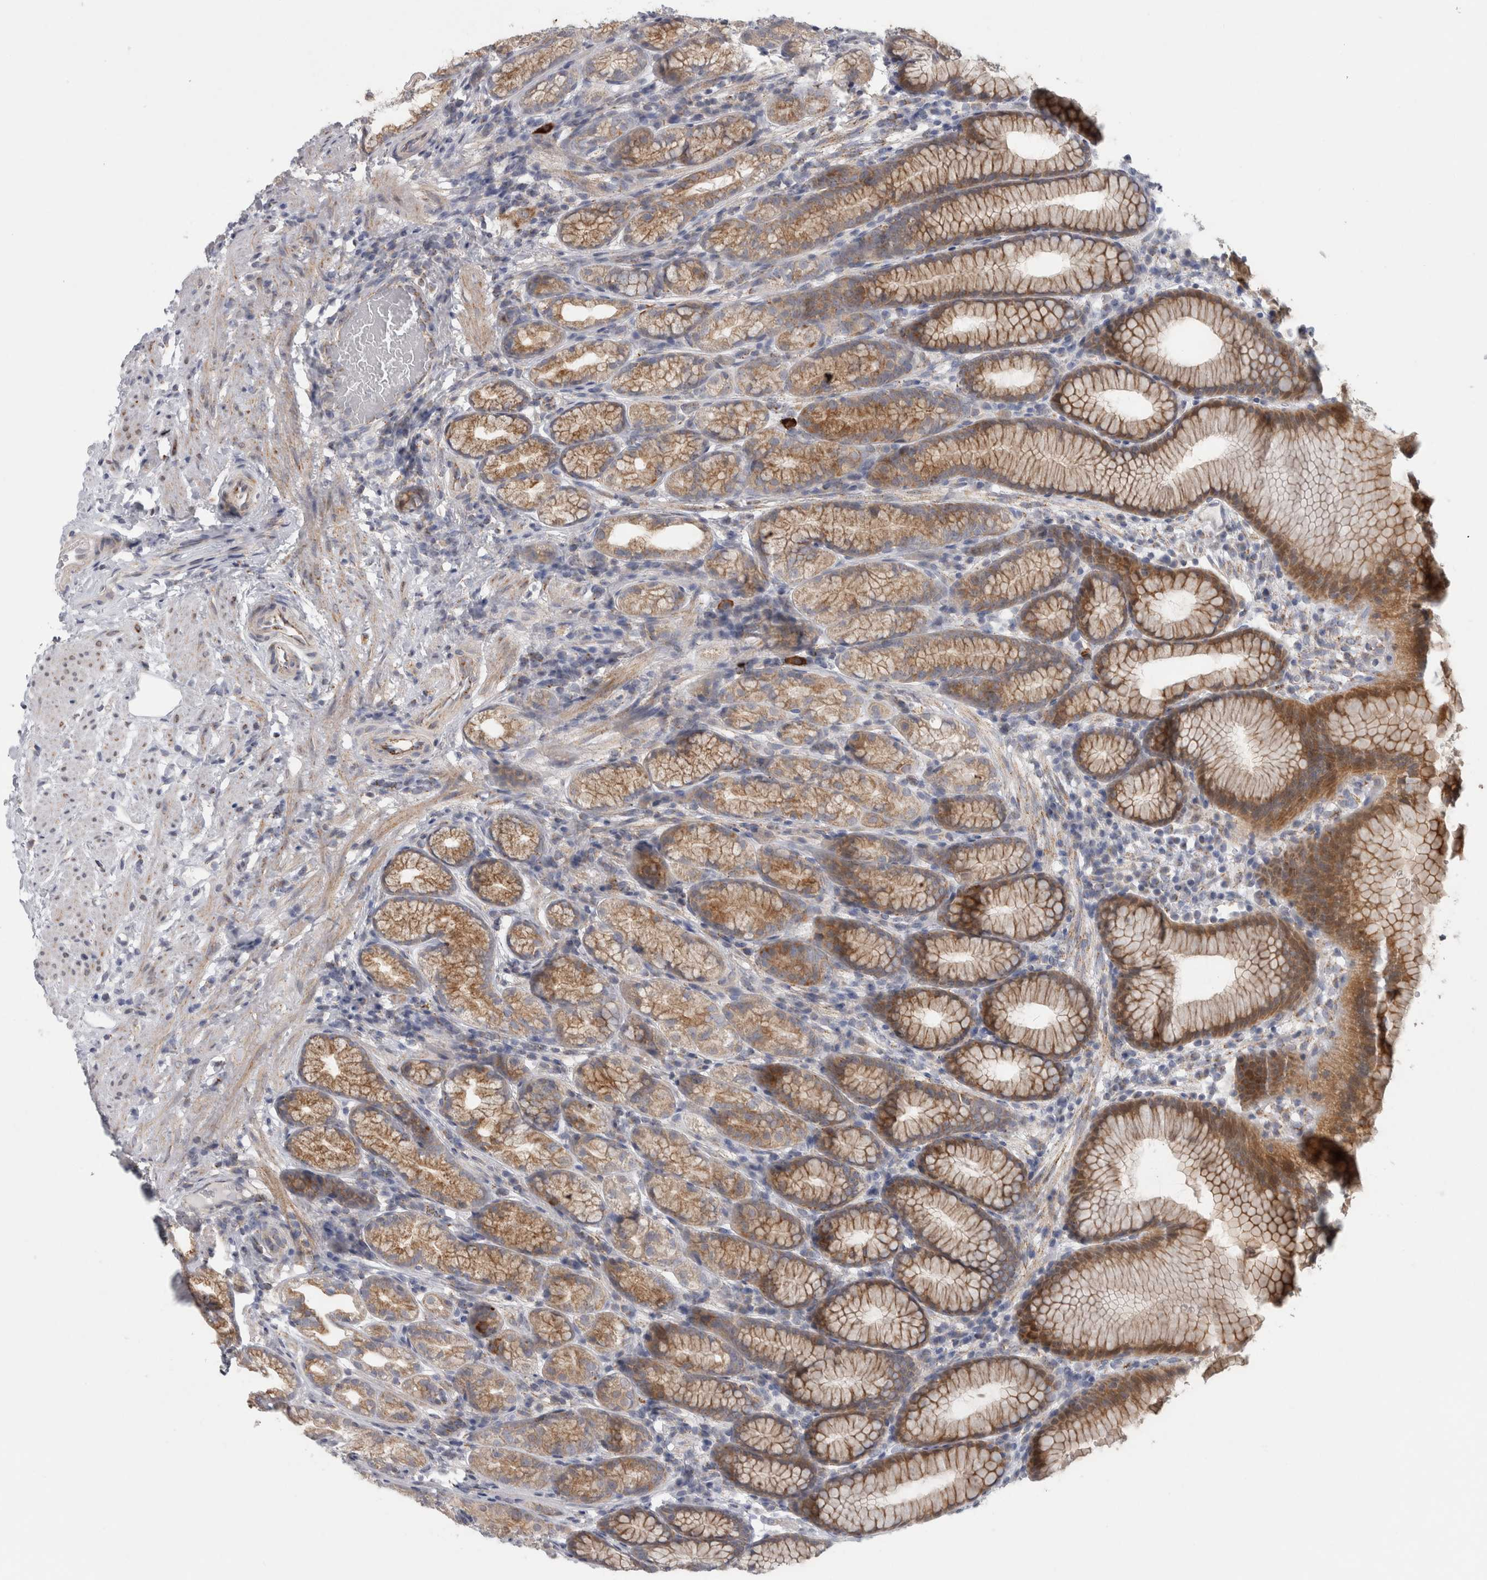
{"staining": {"intensity": "moderate", "quantity": "25%-75%", "location": "cytoplasmic/membranous"}, "tissue": "stomach", "cell_type": "Glandular cells", "image_type": "normal", "snomed": [{"axis": "morphology", "description": "Normal tissue, NOS"}, {"axis": "topography", "description": "Stomach"}], "caption": "Immunohistochemistry of normal human stomach exhibits medium levels of moderate cytoplasmic/membranous positivity in approximately 25%-75% of glandular cells.", "gene": "RAB18", "patient": {"sex": "male", "age": 42}}